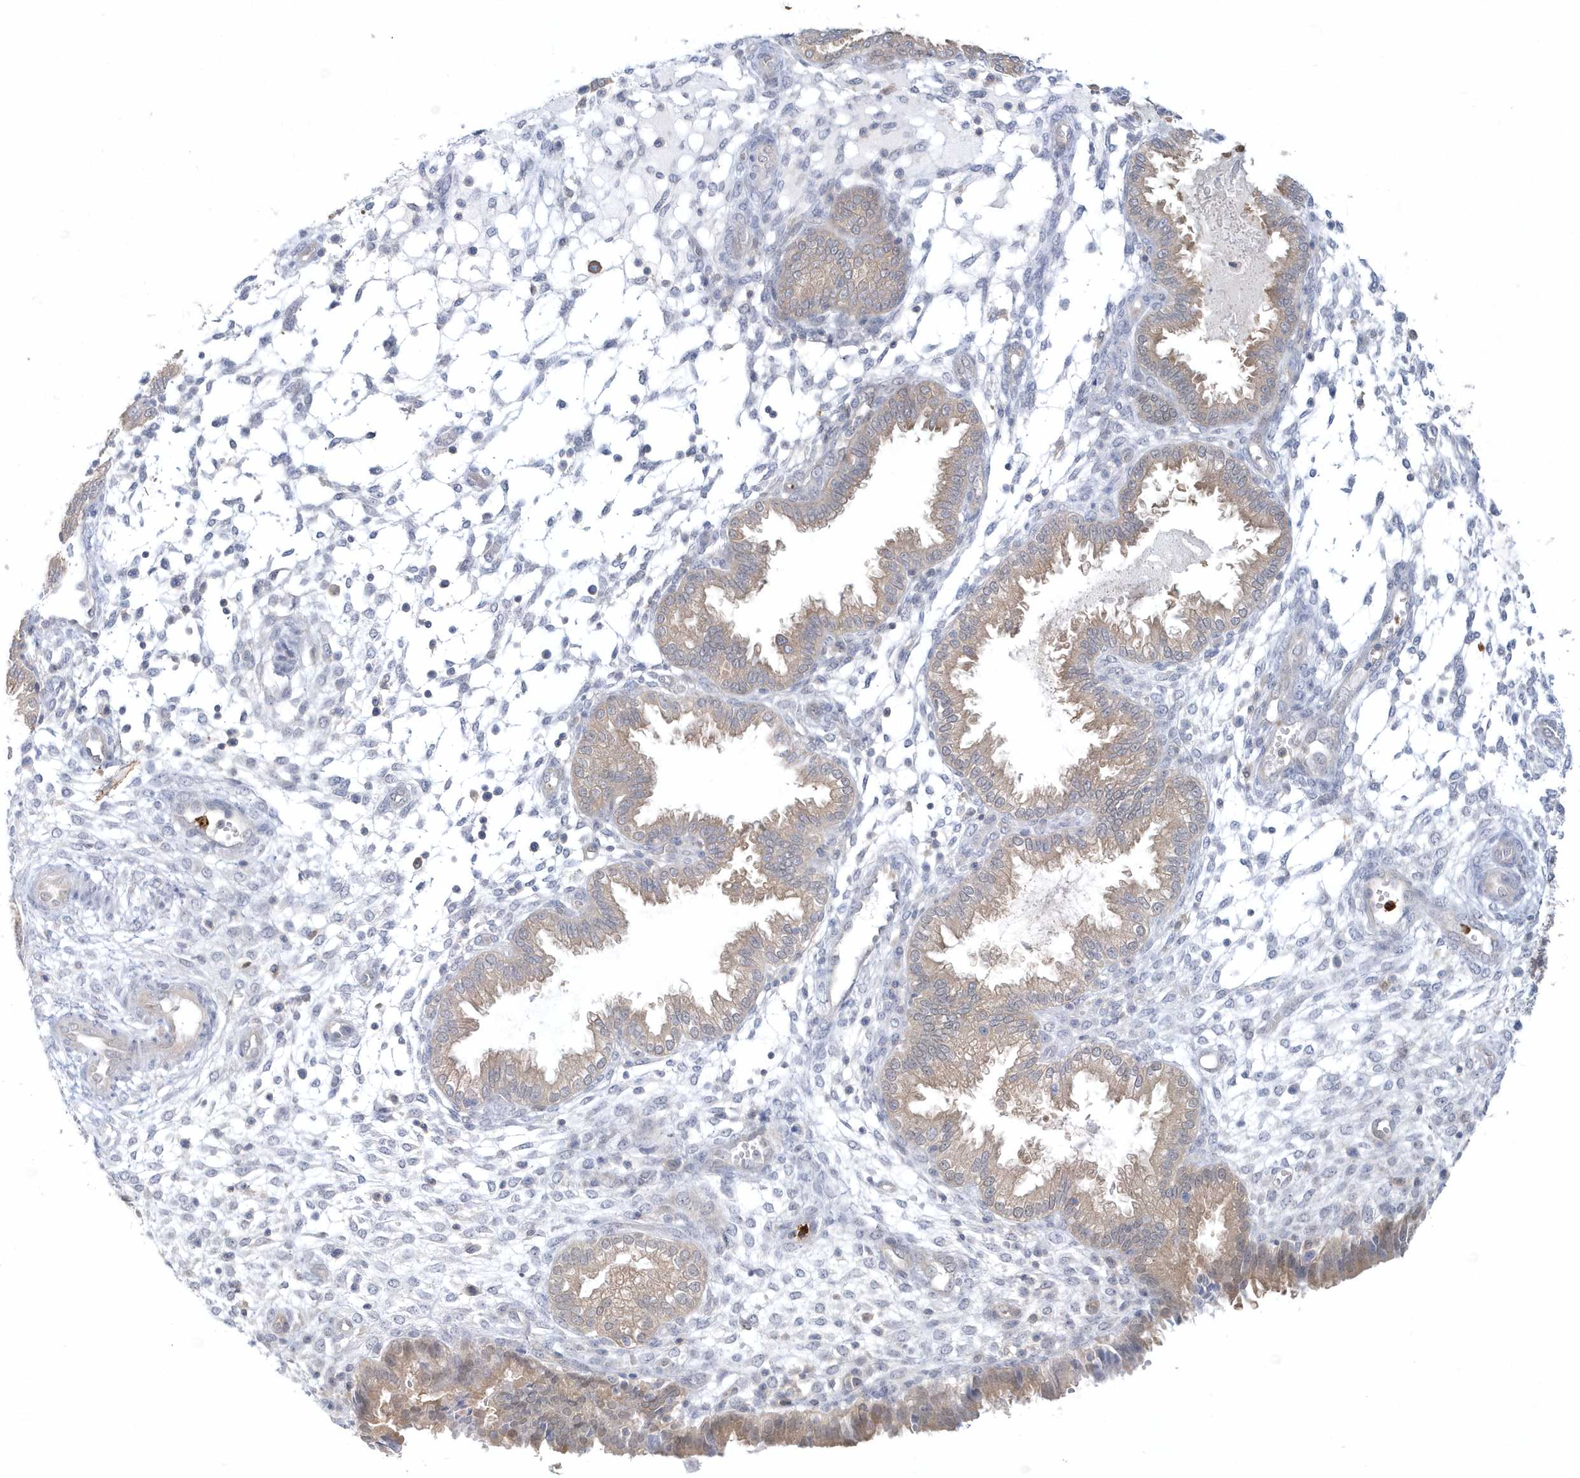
{"staining": {"intensity": "negative", "quantity": "none", "location": "none"}, "tissue": "endometrium", "cell_type": "Cells in endometrial stroma", "image_type": "normal", "snomed": [{"axis": "morphology", "description": "Normal tissue, NOS"}, {"axis": "topography", "description": "Endometrium"}], "caption": "The histopathology image displays no staining of cells in endometrial stroma in normal endometrium.", "gene": "RNF7", "patient": {"sex": "female", "age": 33}}